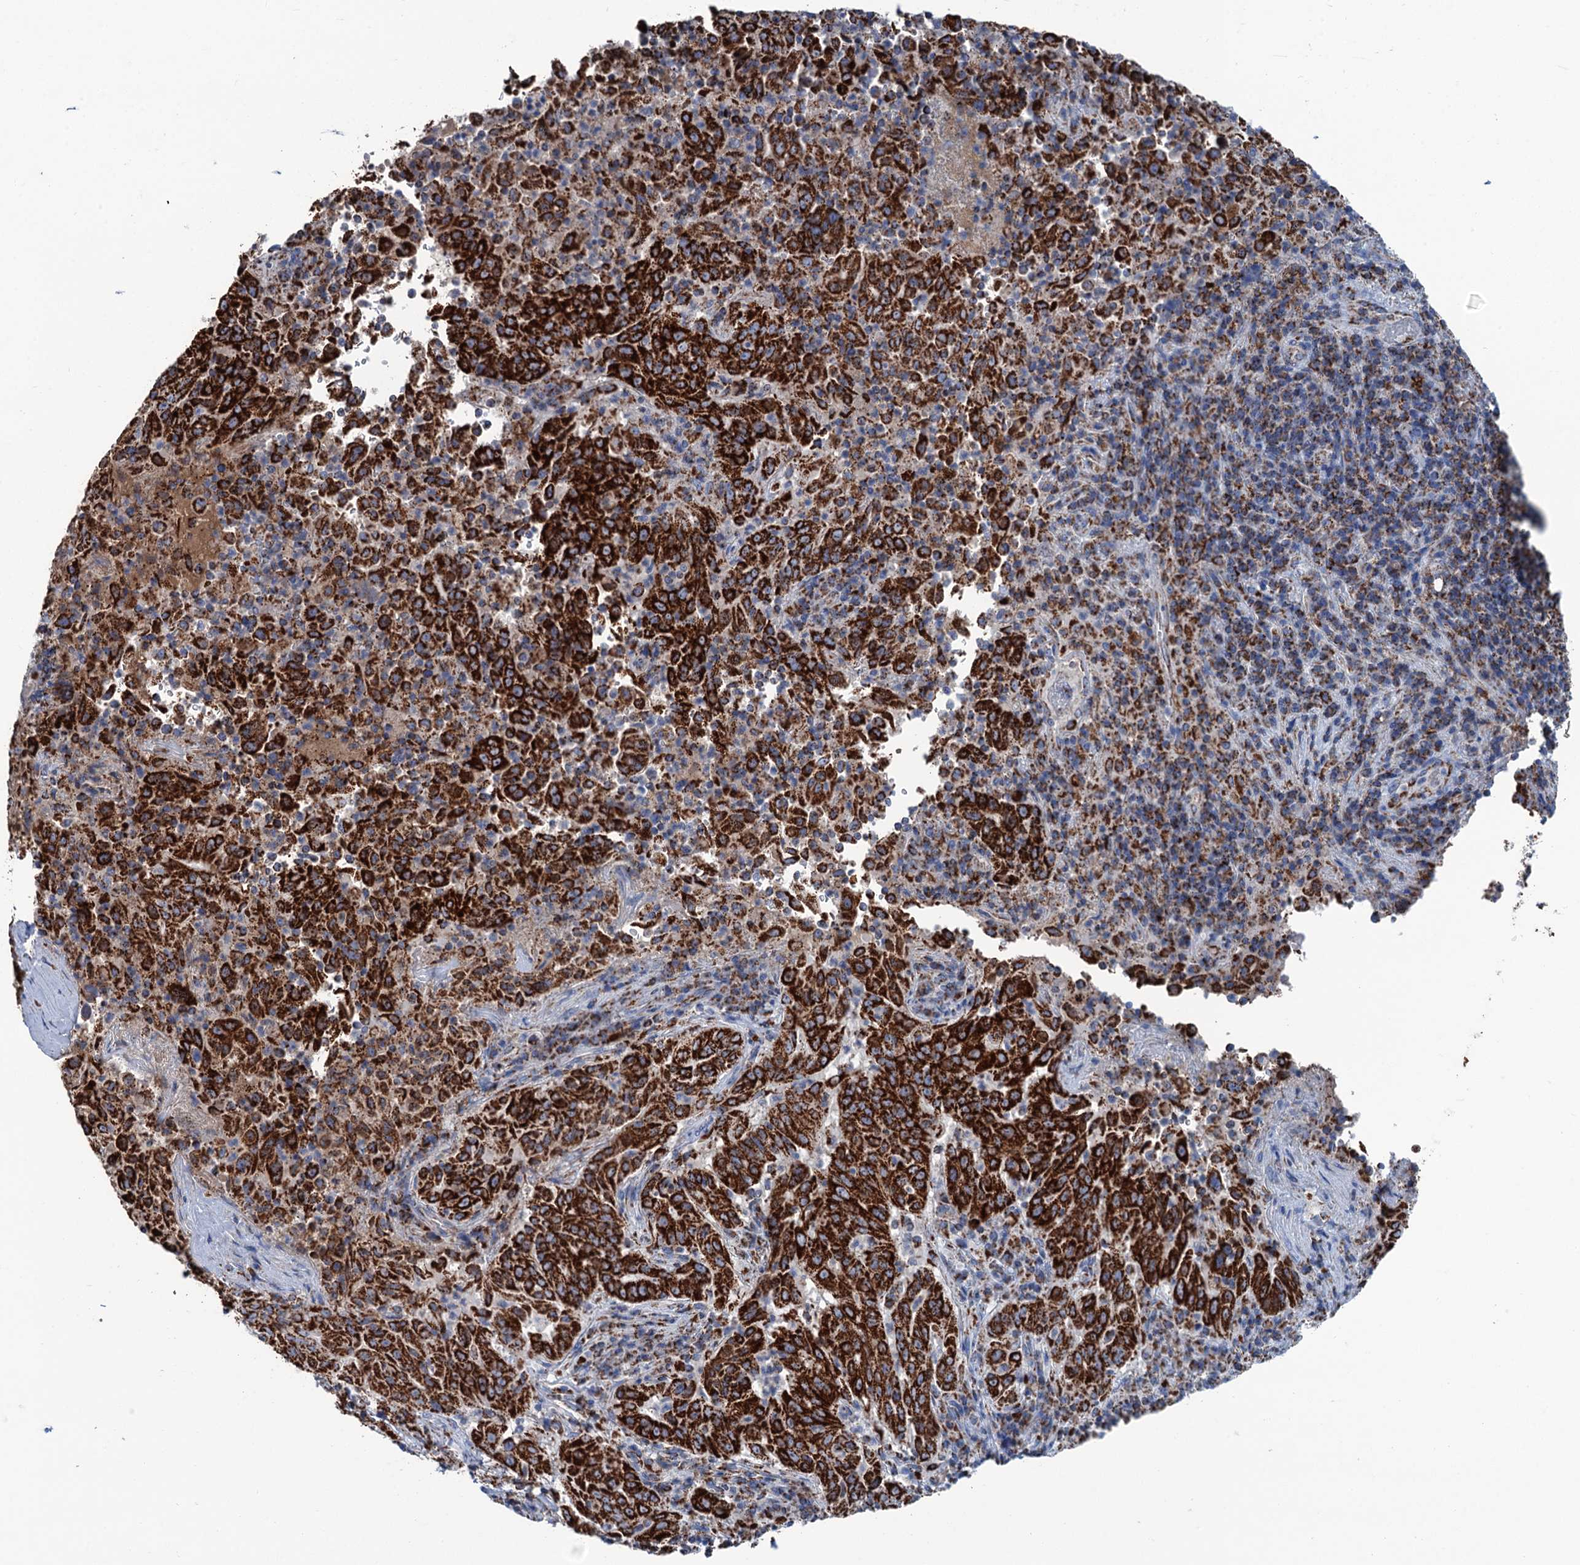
{"staining": {"intensity": "strong", "quantity": ">75%", "location": "cytoplasmic/membranous"}, "tissue": "pancreatic cancer", "cell_type": "Tumor cells", "image_type": "cancer", "snomed": [{"axis": "morphology", "description": "Adenocarcinoma, NOS"}, {"axis": "topography", "description": "Pancreas"}], "caption": "Approximately >75% of tumor cells in pancreatic cancer (adenocarcinoma) exhibit strong cytoplasmic/membranous protein positivity as visualized by brown immunohistochemical staining.", "gene": "IVD", "patient": {"sex": "male", "age": 51}}